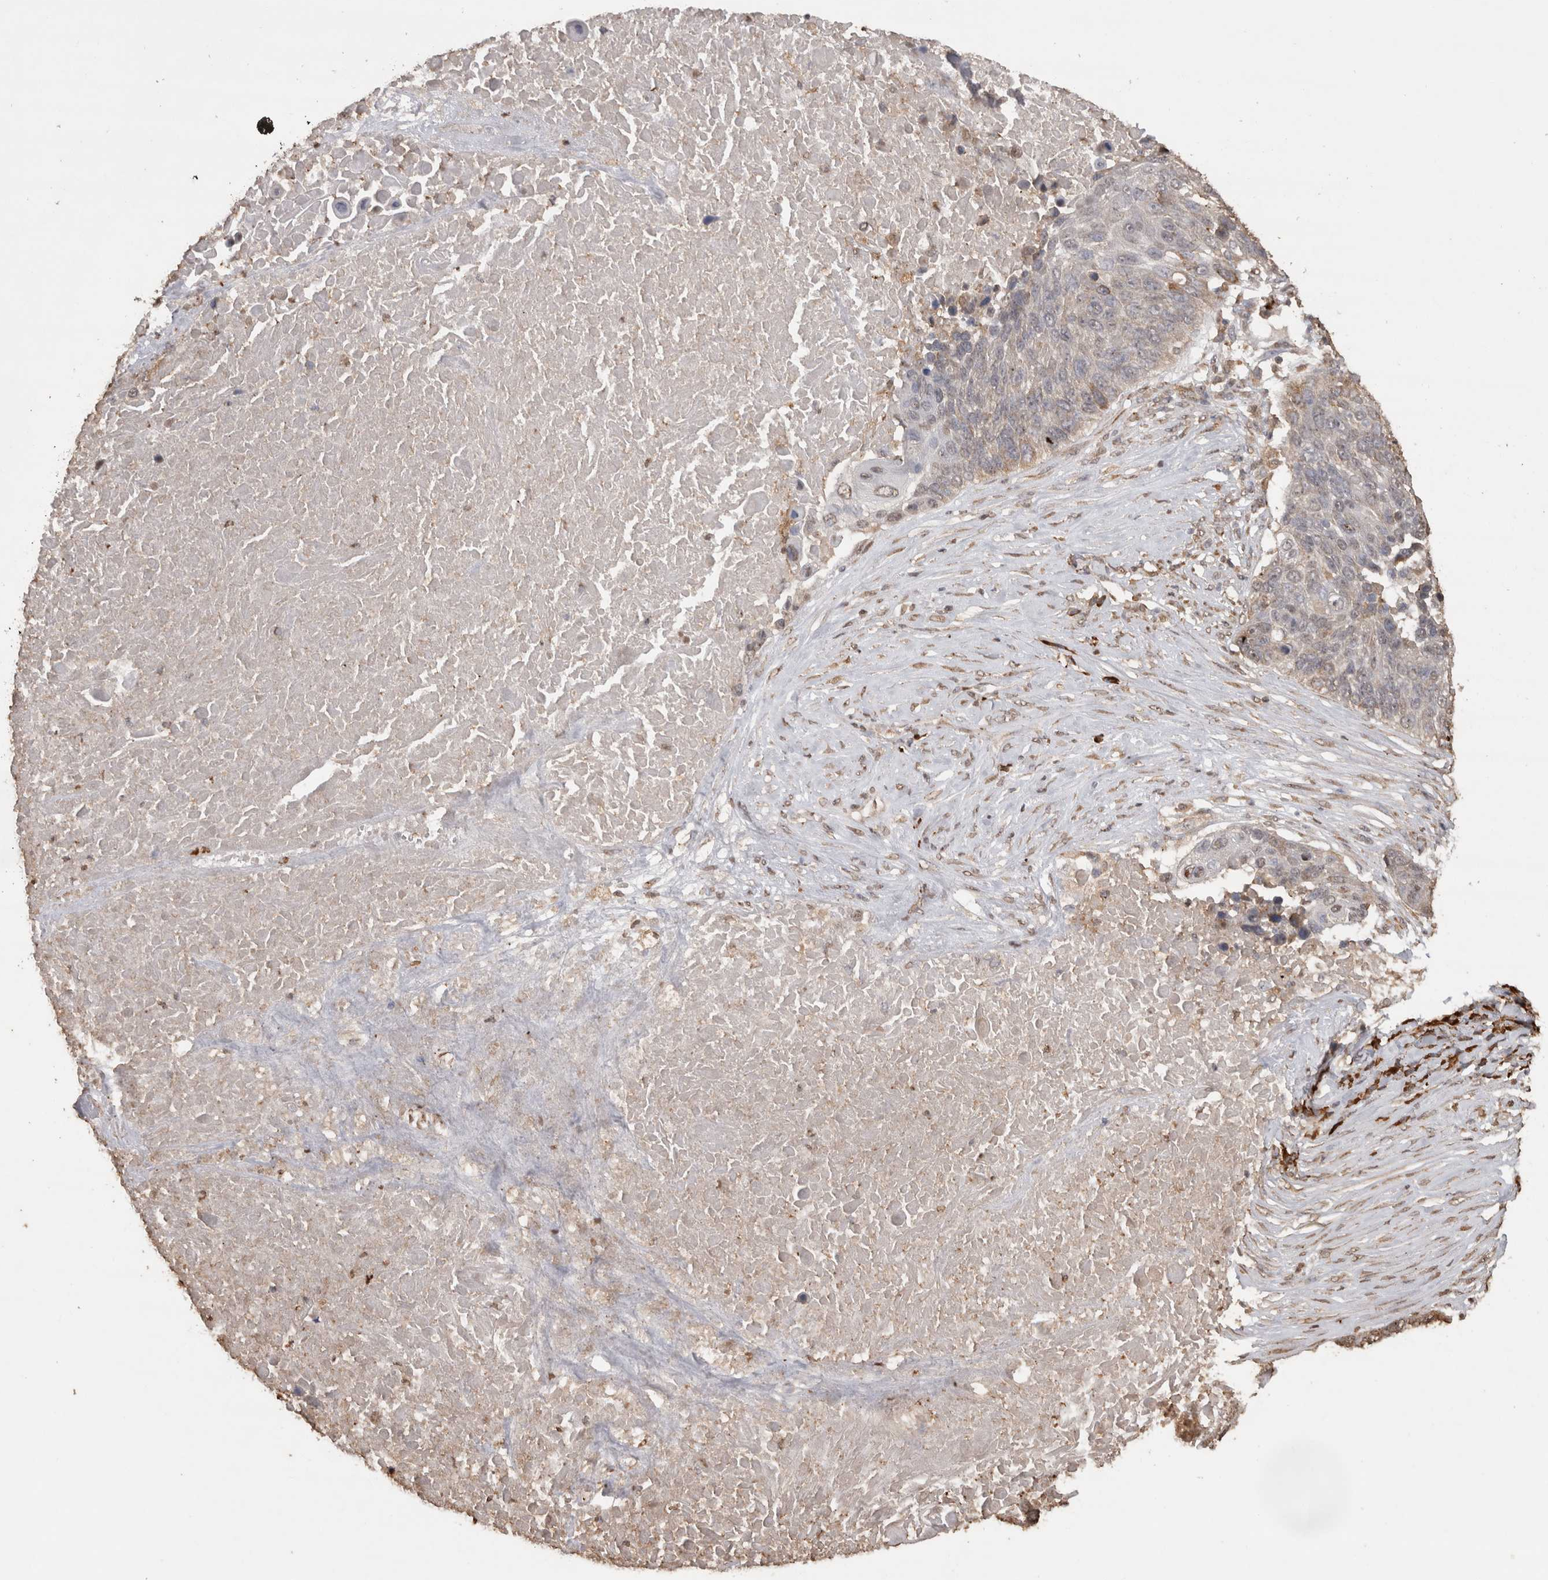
{"staining": {"intensity": "negative", "quantity": "none", "location": "none"}, "tissue": "lung cancer", "cell_type": "Tumor cells", "image_type": "cancer", "snomed": [{"axis": "morphology", "description": "Squamous cell carcinoma, NOS"}, {"axis": "topography", "description": "Lung"}], "caption": "Human lung squamous cell carcinoma stained for a protein using immunohistochemistry demonstrates no positivity in tumor cells.", "gene": "CRELD2", "patient": {"sex": "male", "age": 66}}